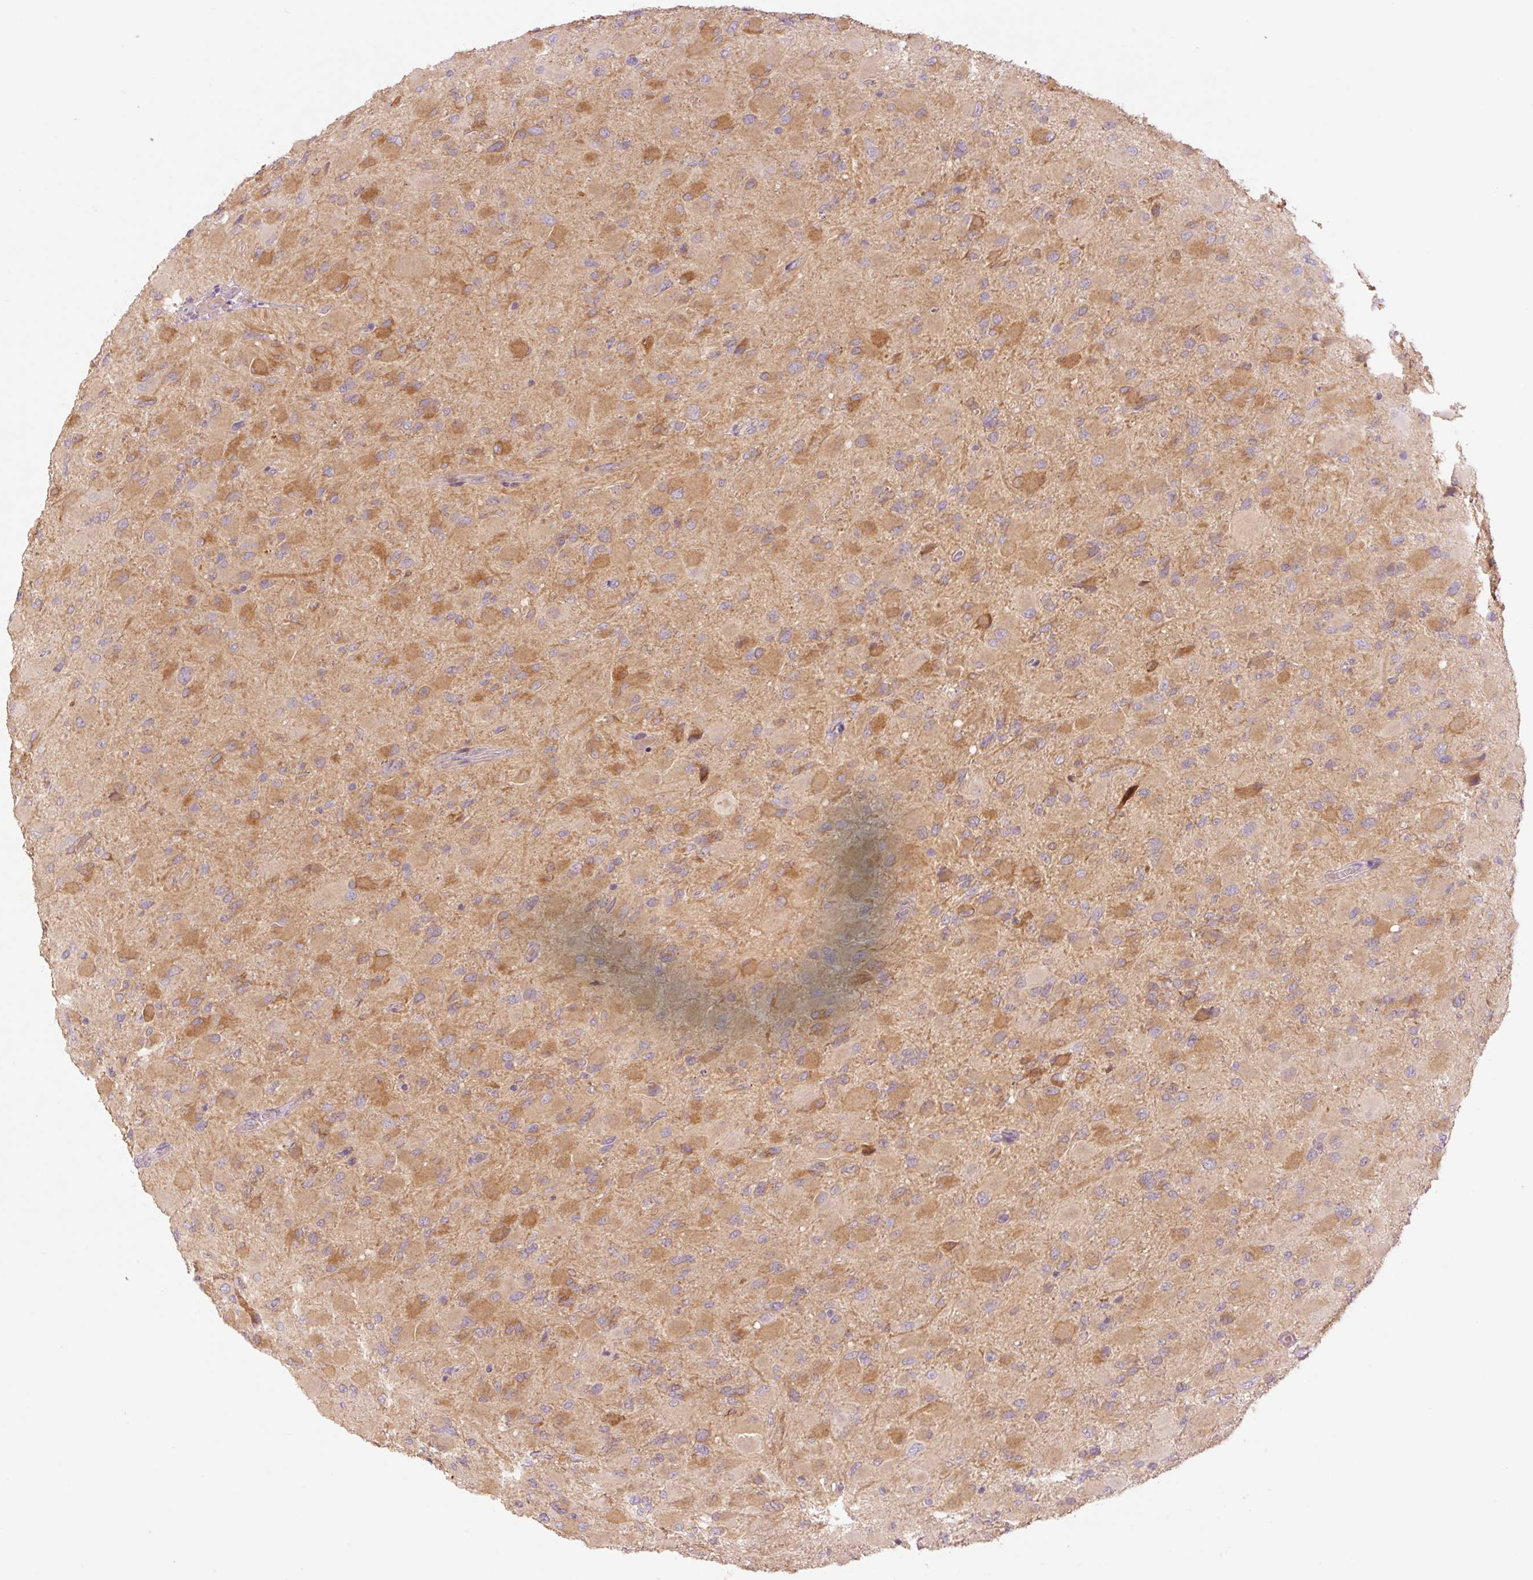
{"staining": {"intensity": "moderate", "quantity": "25%-75%", "location": "cytoplasmic/membranous"}, "tissue": "glioma", "cell_type": "Tumor cells", "image_type": "cancer", "snomed": [{"axis": "morphology", "description": "Glioma, malignant, High grade"}, {"axis": "topography", "description": "Cerebral cortex"}], "caption": "Protein analysis of malignant glioma (high-grade) tissue reveals moderate cytoplasmic/membranous staining in about 25%-75% of tumor cells.", "gene": "SLC29A3", "patient": {"sex": "female", "age": 36}}